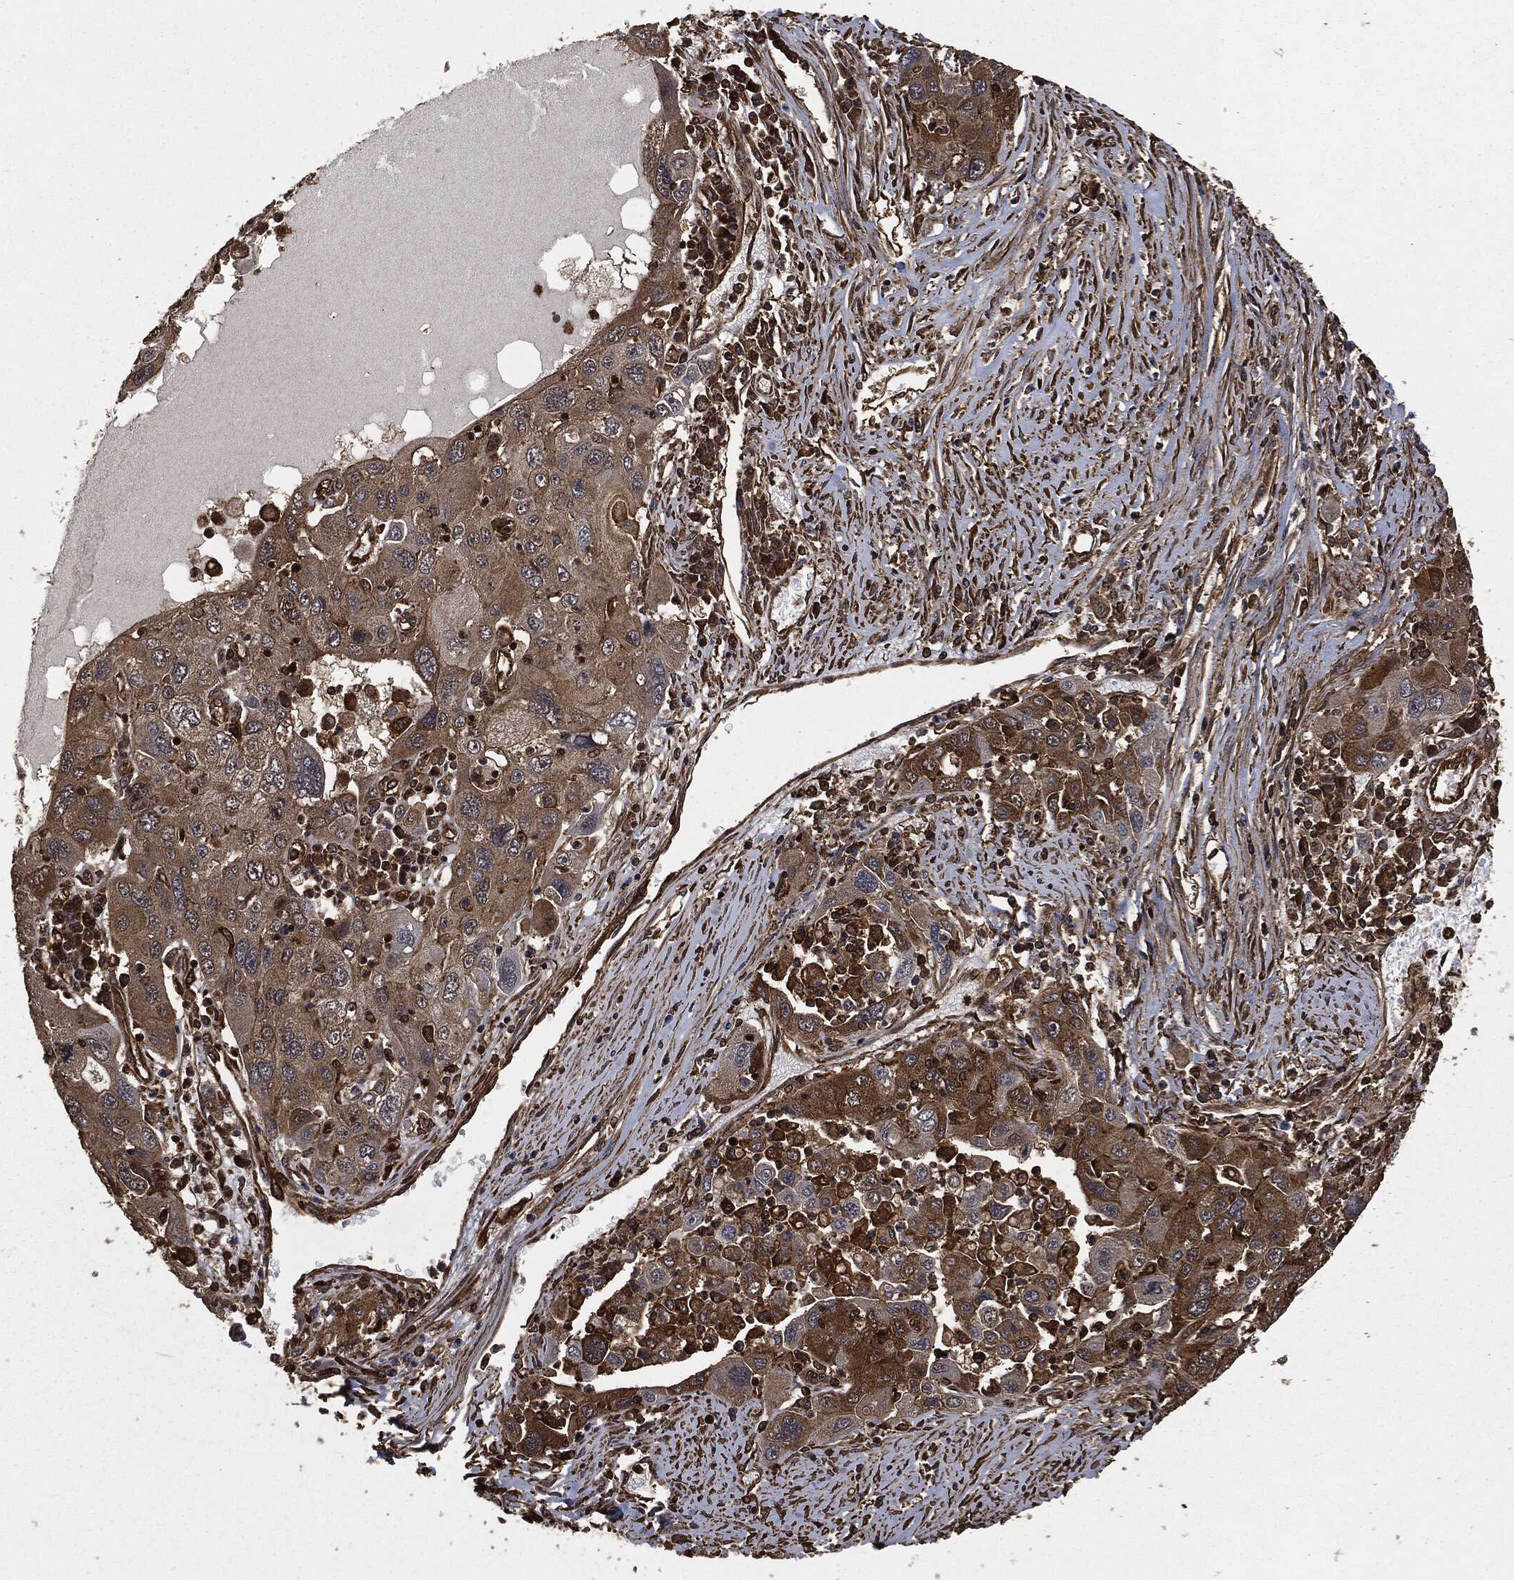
{"staining": {"intensity": "moderate", "quantity": ">75%", "location": "cytoplasmic/membranous"}, "tissue": "stomach cancer", "cell_type": "Tumor cells", "image_type": "cancer", "snomed": [{"axis": "morphology", "description": "Adenocarcinoma, NOS"}, {"axis": "topography", "description": "Stomach"}], "caption": "Immunohistochemistry (IHC) histopathology image of neoplastic tissue: stomach adenocarcinoma stained using immunohistochemistry (IHC) shows medium levels of moderate protein expression localized specifically in the cytoplasmic/membranous of tumor cells, appearing as a cytoplasmic/membranous brown color.", "gene": "HRAS", "patient": {"sex": "male", "age": 56}}